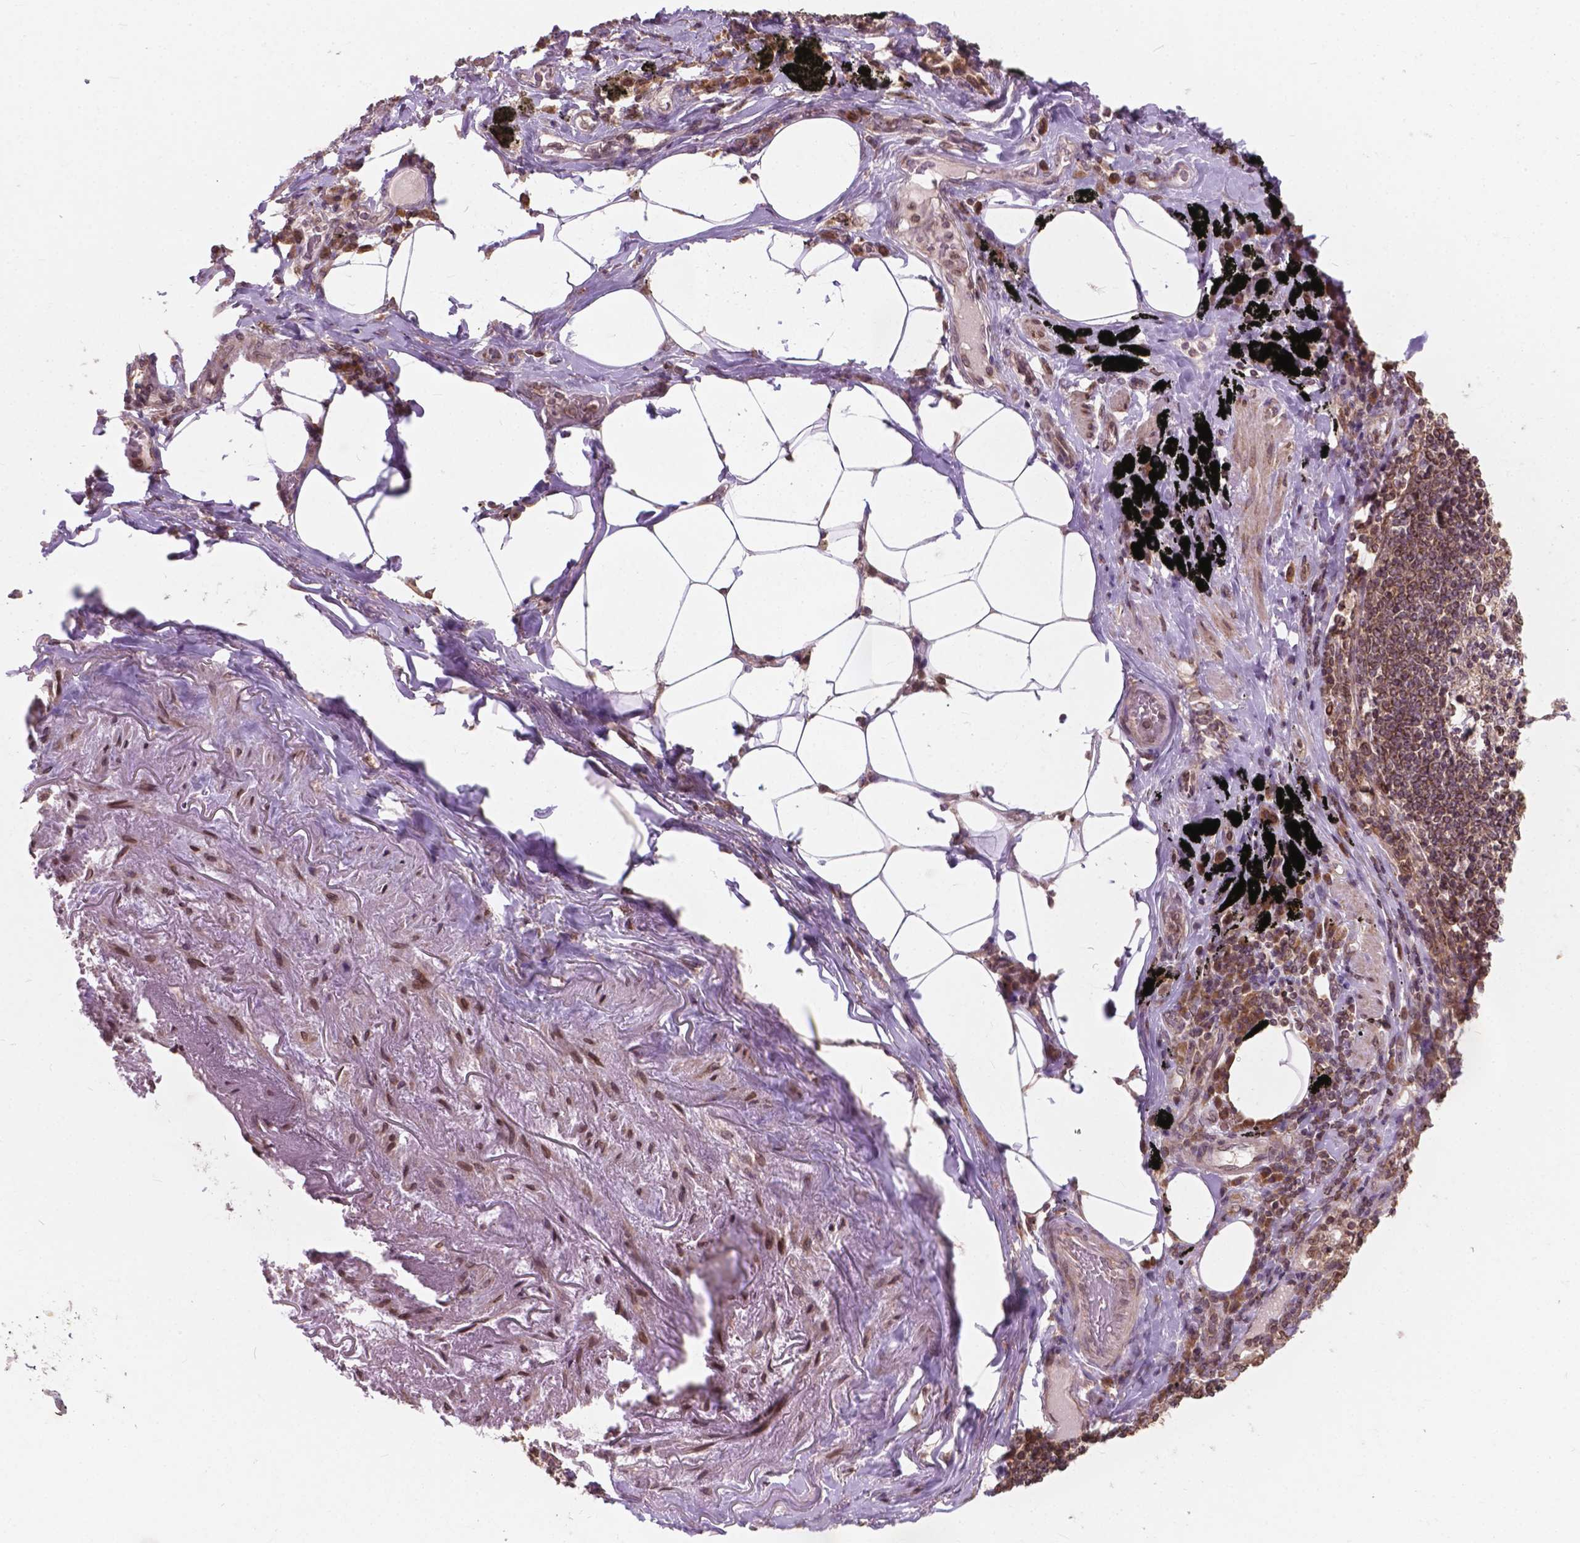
{"staining": {"intensity": "strong", "quantity": "25%-75%", "location": "nuclear"}, "tissue": "adipose tissue", "cell_type": "Adipocytes", "image_type": "normal", "snomed": [{"axis": "morphology", "description": "Normal tissue, NOS"}, {"axis": "topography", "description": "Bronchus"}, {"axis": "topography", "description": "Lung"}], "caption": "Immunohistochemical staining of benign human adipose tissue reveals 25%-75% levels of strong nuclear protein positivity in approximately 25%-75% of adipocytes.", "gene": "MRPL33", "patient": {"sex": "female", "age": 57}}